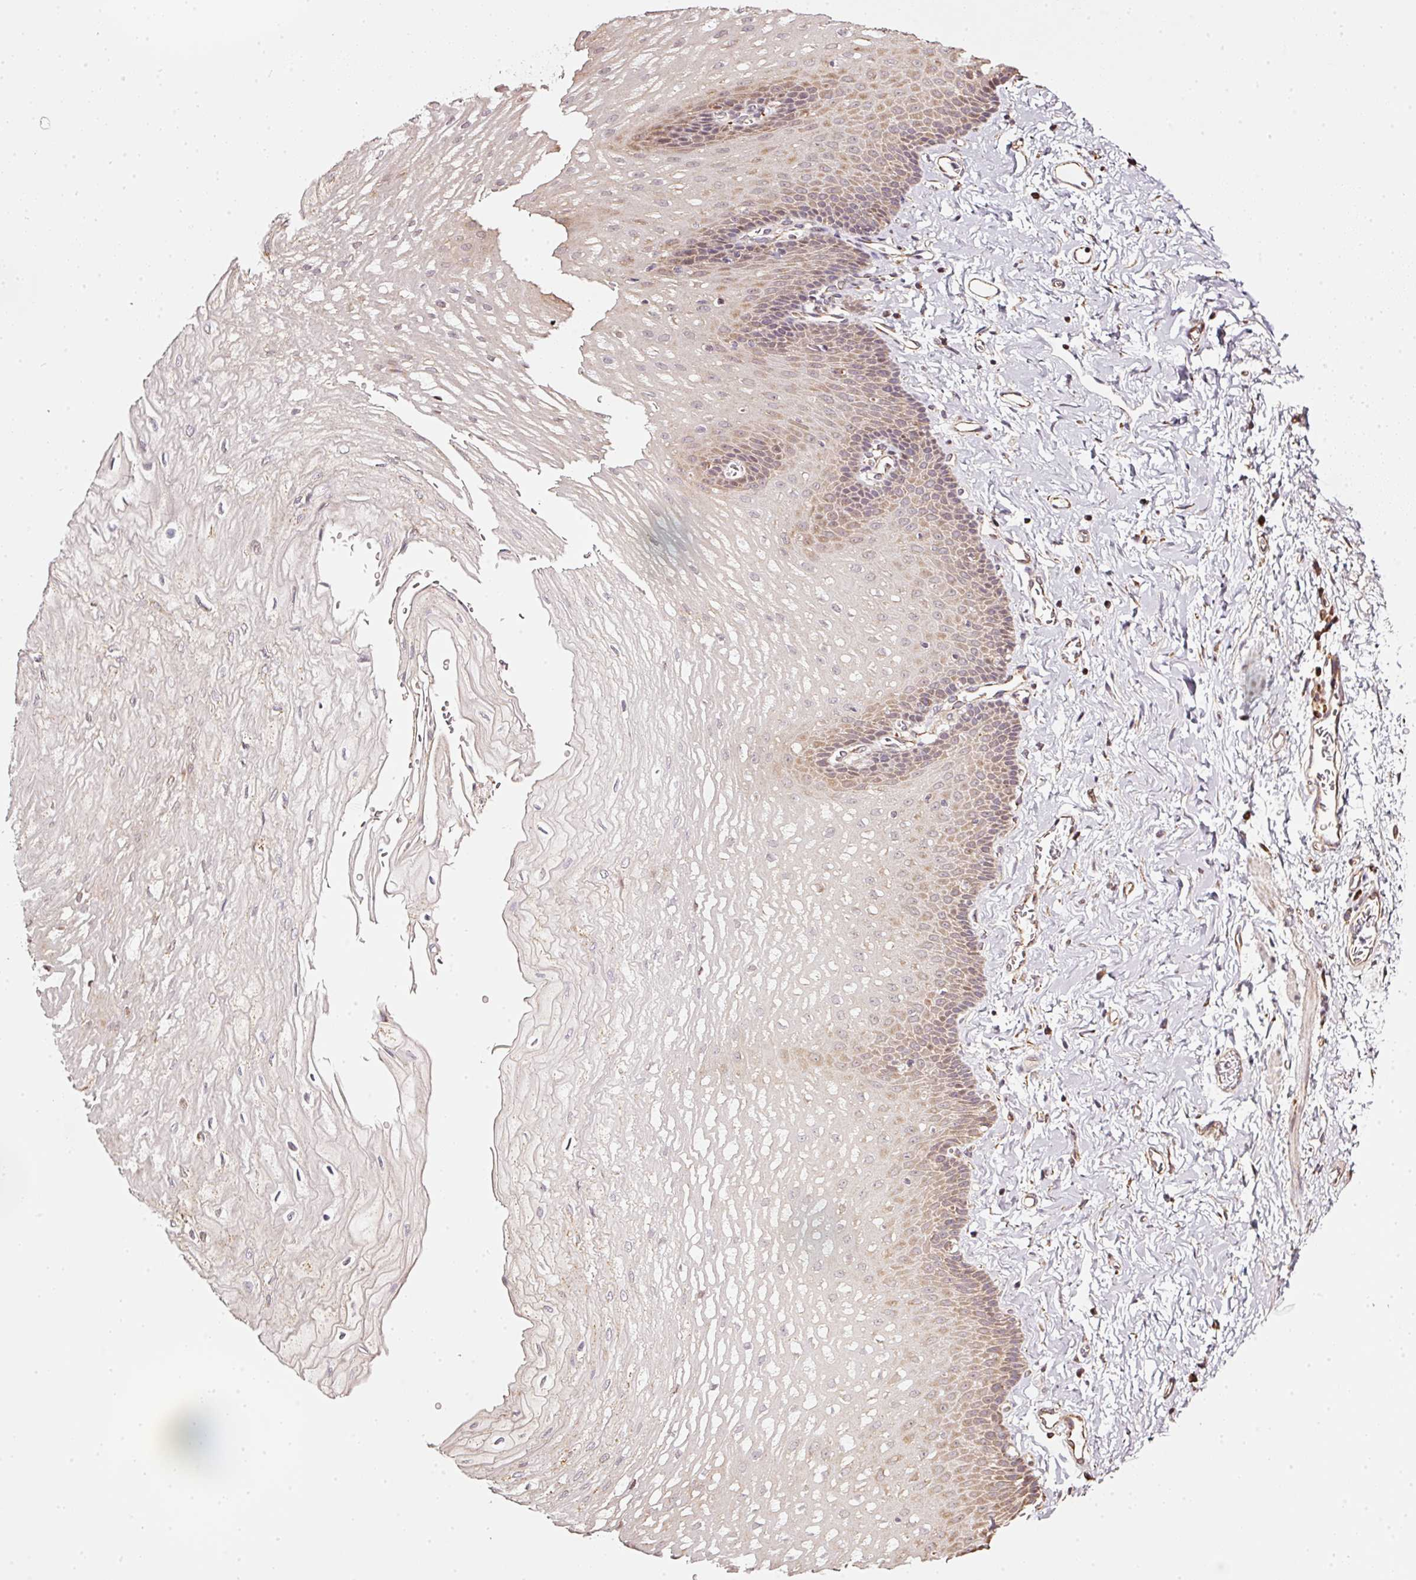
{"staining": {"intensity": "moderate", "quantity": "25%-75%", "location": "cytoplasmic/membranous"}, "tissue": "esophagus", "cell_type": "Squamous epithelial cells", "image_type": "normal", "snomed": [{"axis": "morphology", "description": "Normal tissue, NOS"}, {"axis": "topography", "description": "Esophagus"}], "caption": "Protein expression analysis of unremarkable esophagus shows moderate cytoplasmic/membranous expression in about 25%-75% of squamous epithelial cells.", "gene": "RAB35", "patient": {"sex": "male", "age": 70}}